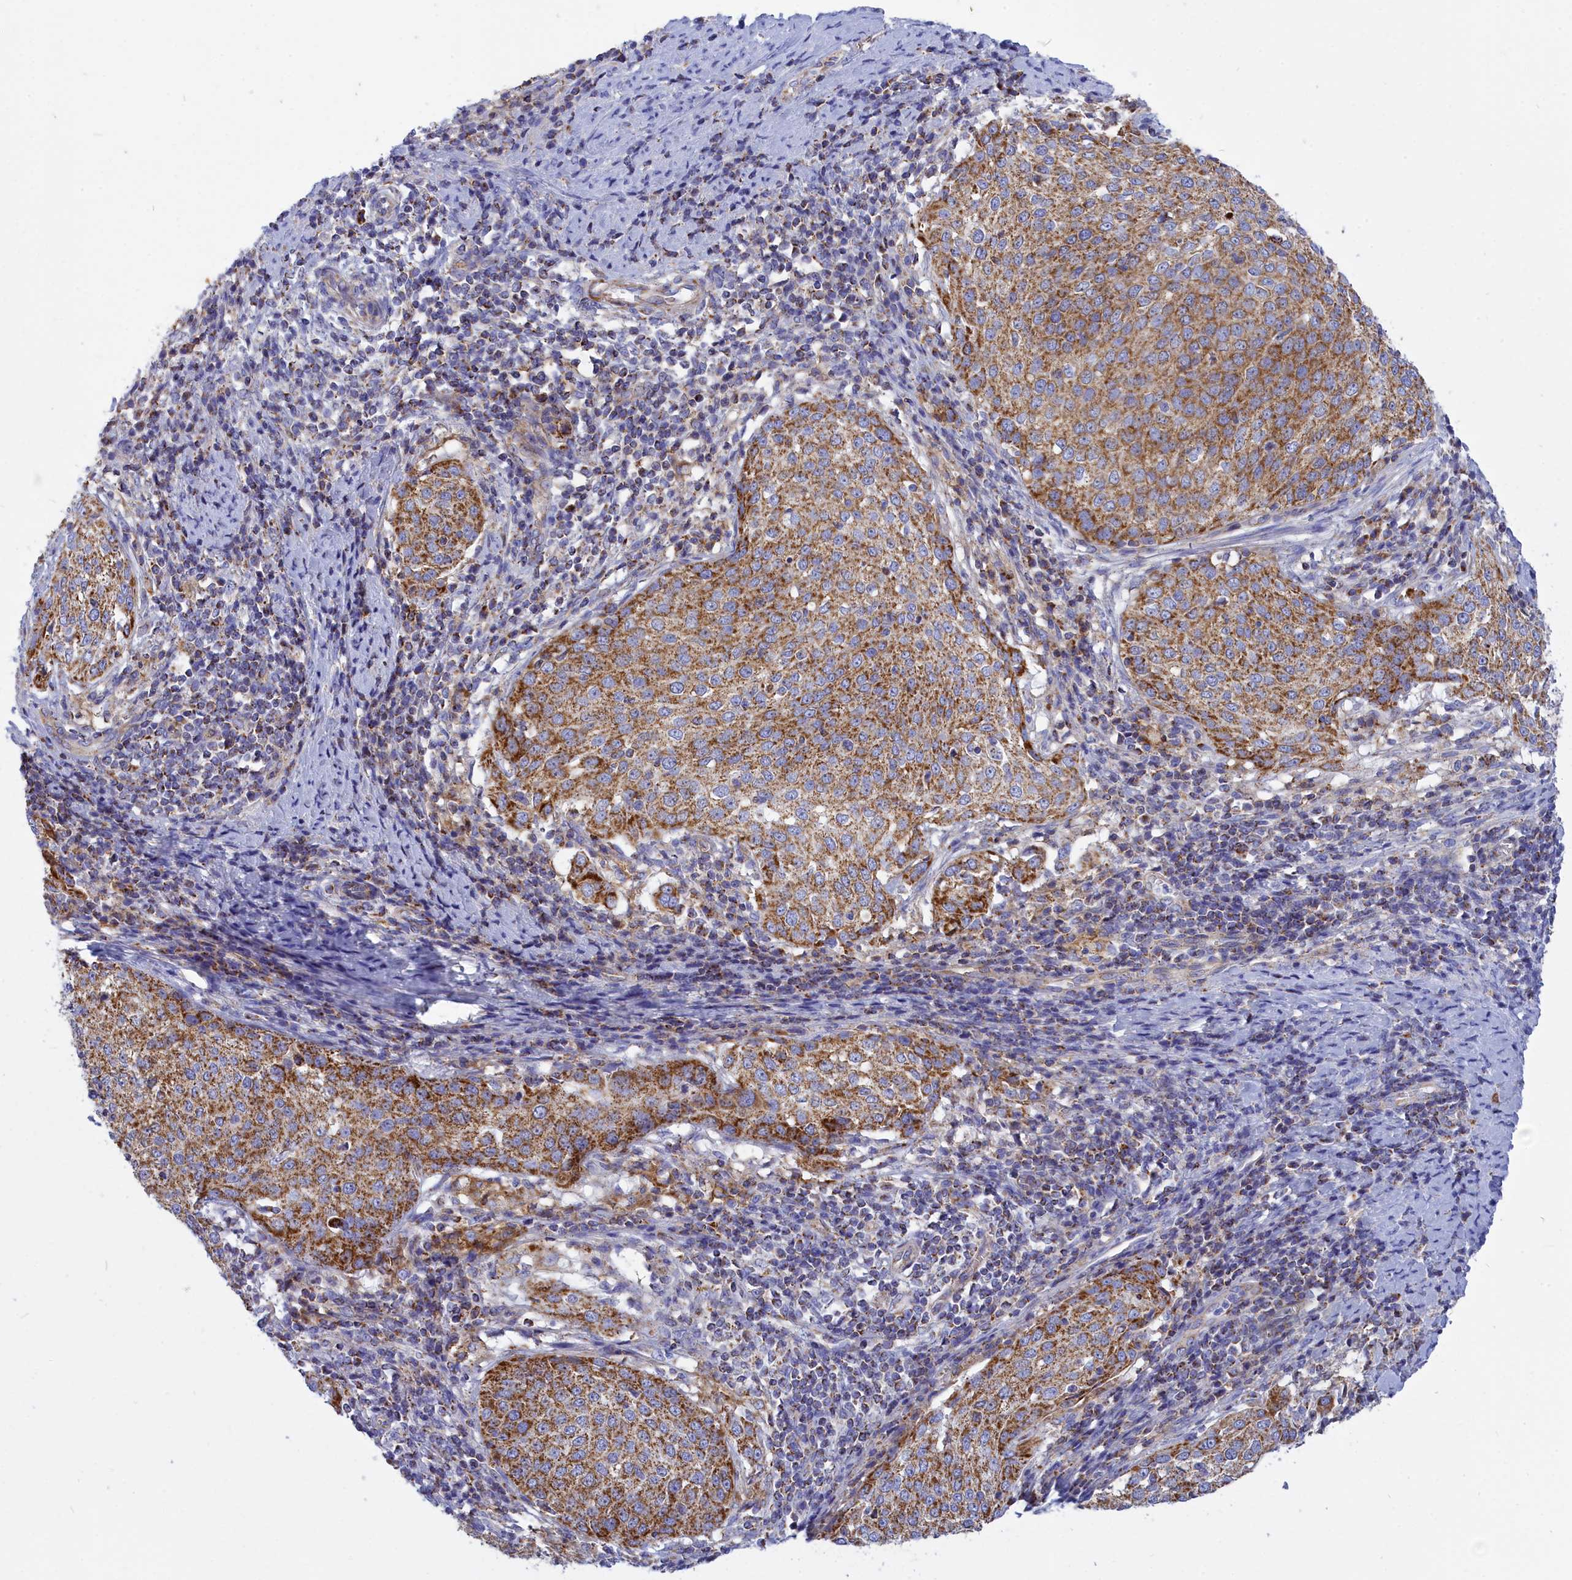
{"staining": {"intensity": "moderate", "quantity": ">75%", "location": "cytoplasmic/membranous"}, "tissue": "cervical cancer", "cell_type": "Tumor cells", "image_type": "cancer", "snomed": [{"axis": "morphology", "description": "Squamous cell carcinoma, NOS"}, {"axis": "topography", "description": "Cervix"}], "caption": "The photomicrograph demonstrates staining of cervical cancer, revealing moderate cytoplasmic/membranous protein staining (brown color) within tumor cells. (DAB = brown stain, brightfield microscopy at high magnification).", "gene": "CCRL2", "patient": {"sex": "female", "age": 57}}